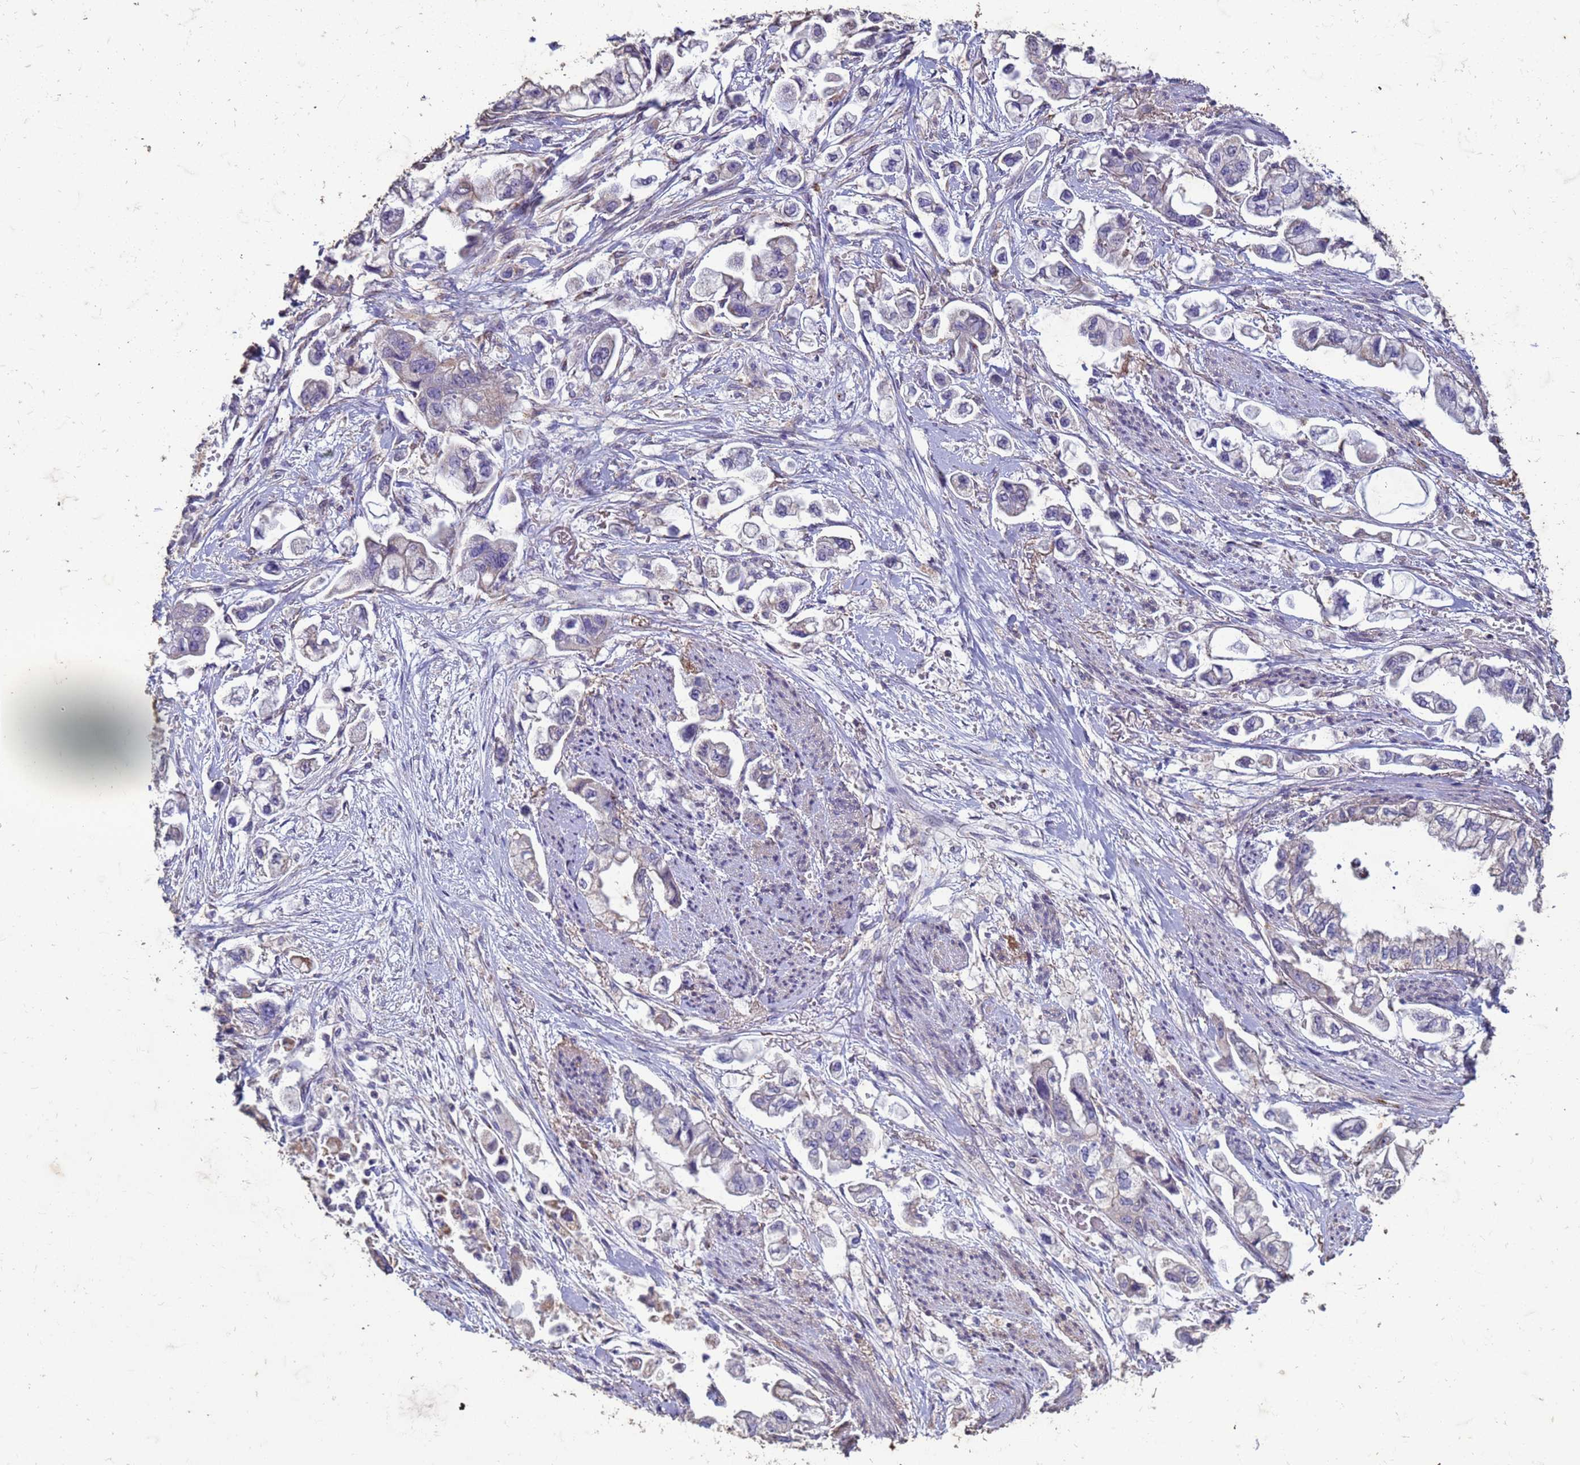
{"staining": {"intensity": "negative", "quantity": "none", "location": "none"}, "tissue": "stomach cancer", "cell_type": "Tumor cells", "image_type": "cancer", "snomed": [{"axis": "morphology", "description": "Adenocarcinoma, NOS"}, {"axis": "topography", "description": "Stomach"}], "caption": "Stomach adenocarcinoma stained for a protein using immunohistochemistry displays no expression tumor cells.", "gene": "SLC25A15", "patient": {"sex": "male", "age": 62}}